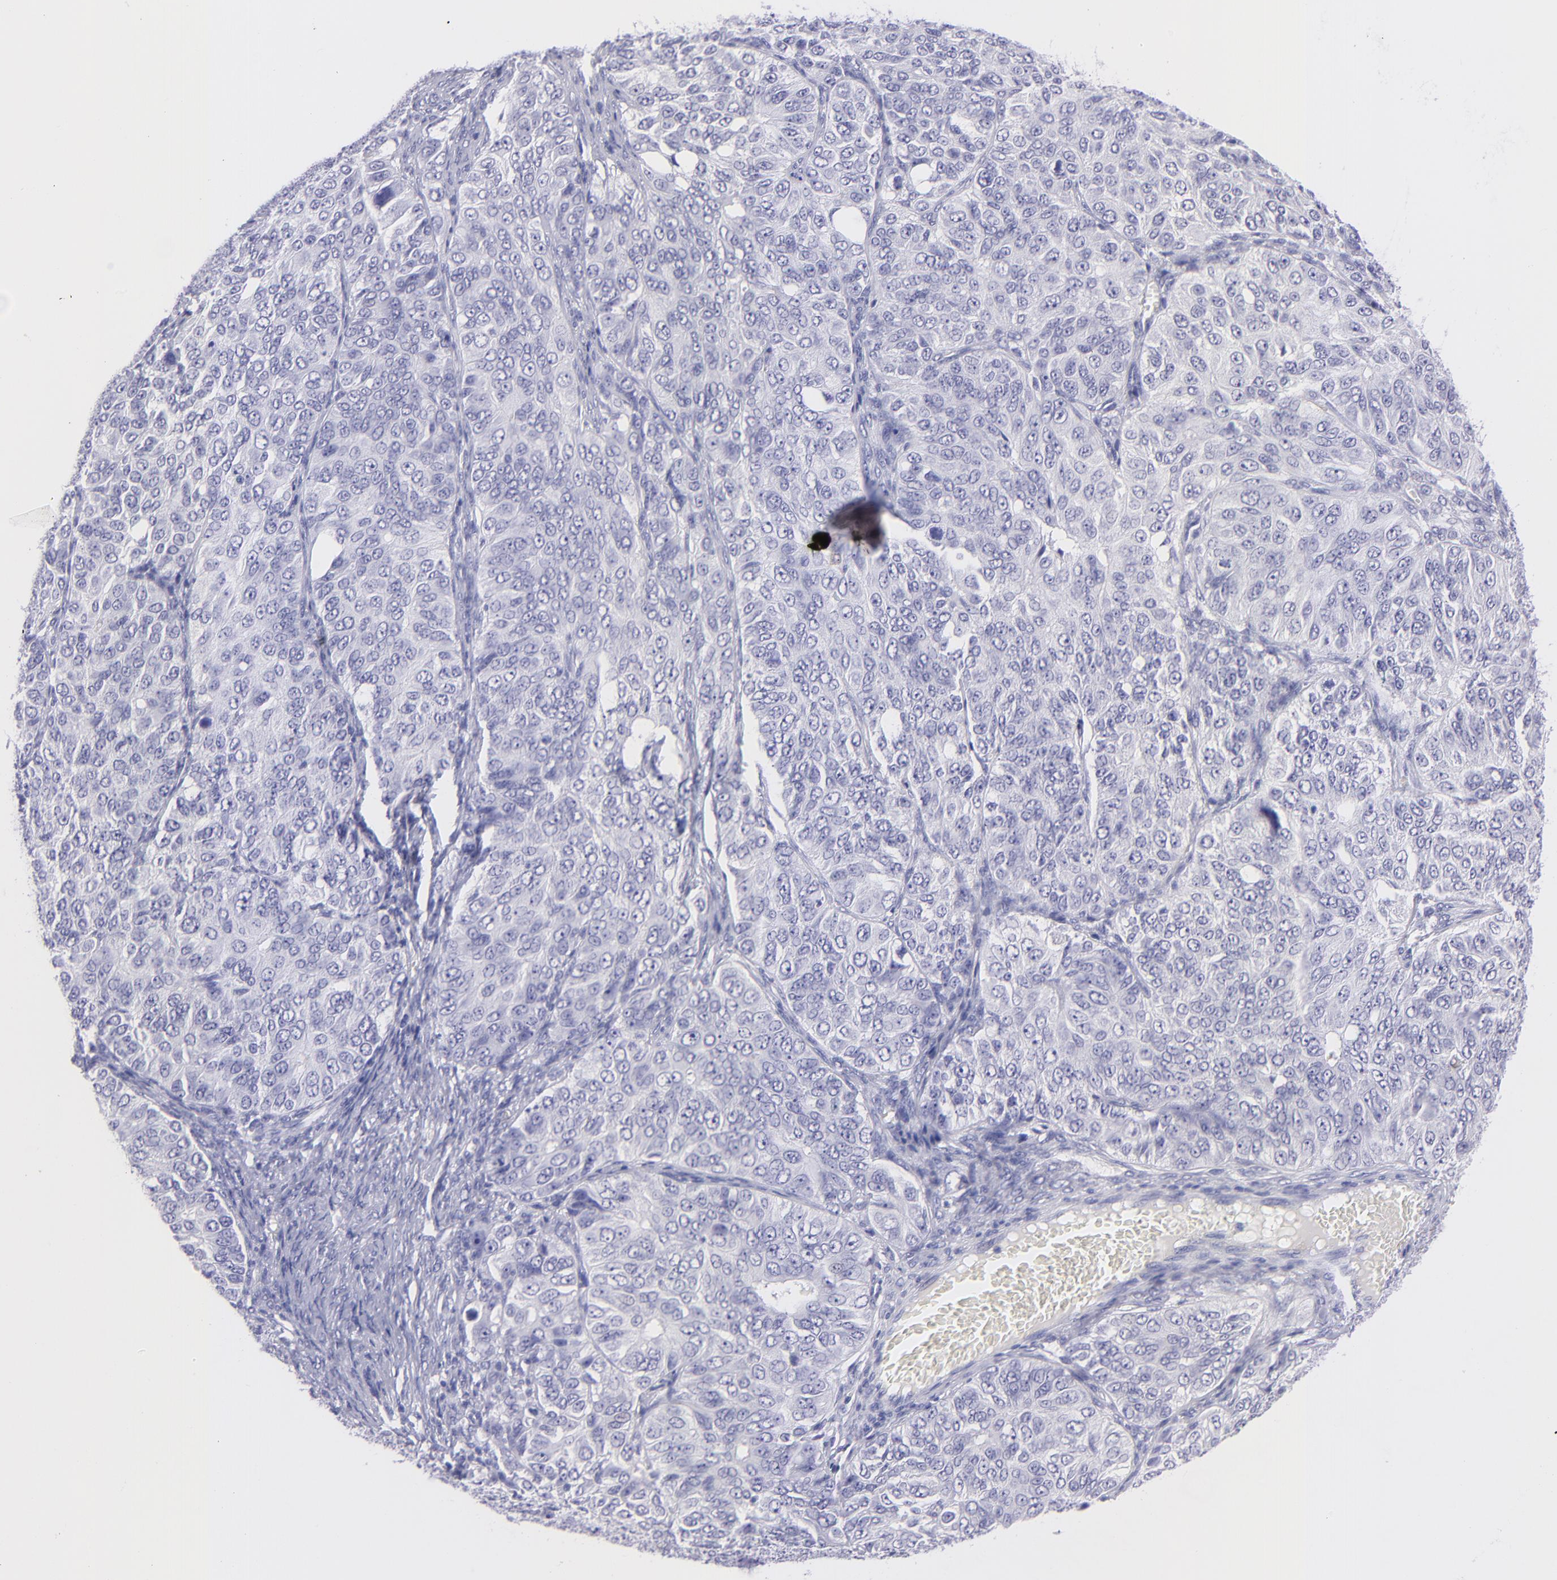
{"staining": {"intensity": "negative", "quantity": "none", "location": "none"}, "tissue": "ovarian cancer", "cell_type": "Tumor cells", "image_type": "cancer", "snomed": [{"axis": "morphology", "description": "Carcinoma, endometroid"}, {"axis": "topography", "description": "Ovary"}], "caption": "Protein analysis of ovarian cancer (endometroid carcinoma) demonstrates no significant positivity in tumor cells.", "gene": "CNP", "patient": {"sex": "female", "age": 51}}